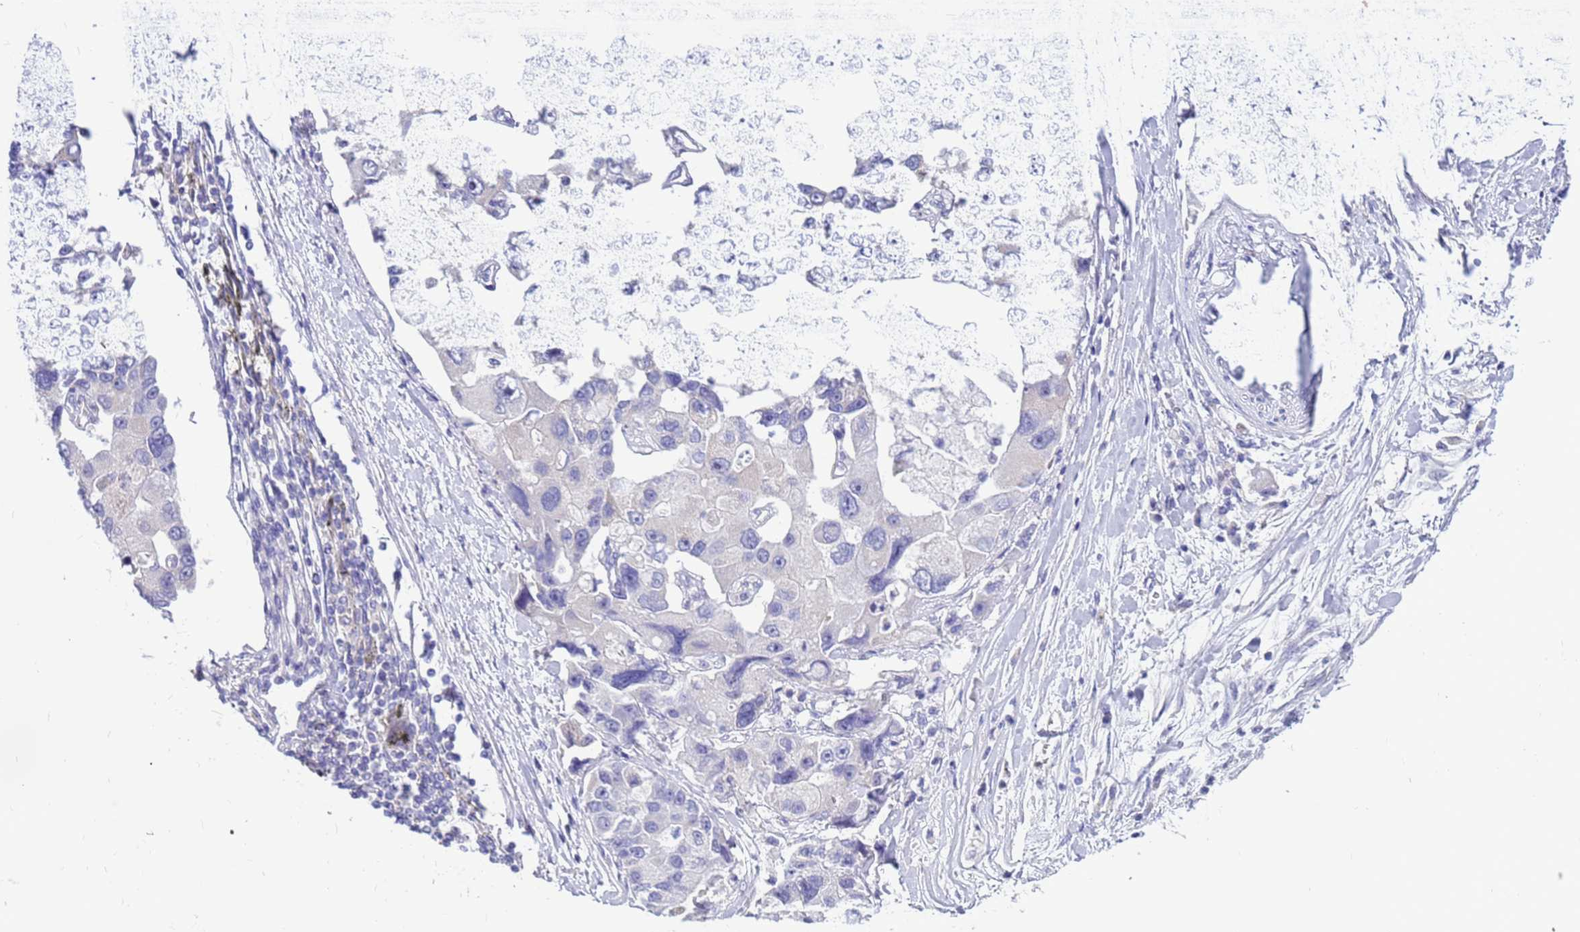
{"staining": {"intensity": "negative", "quantity": "none", "location": "none"}, "tissue": "lung cancer", "cell_type": "Tumor cells", "image_type": "cancer", "snomed": [{"axis": "morphology", "description": "Adenocarcinoma, NOS"}, {"axis": "topography", "description": "Lung"}], "caption": "Tumor cells show no significant protein expression in lung cancer (adenocarcinoma). Brightfield microscopy of immunohistochemistry stained with DAB (brown) and hematoxylin (blue), captured at high magnification.", "gene": "PDE10A", "patient": {"sex": "female", "age": 54}}